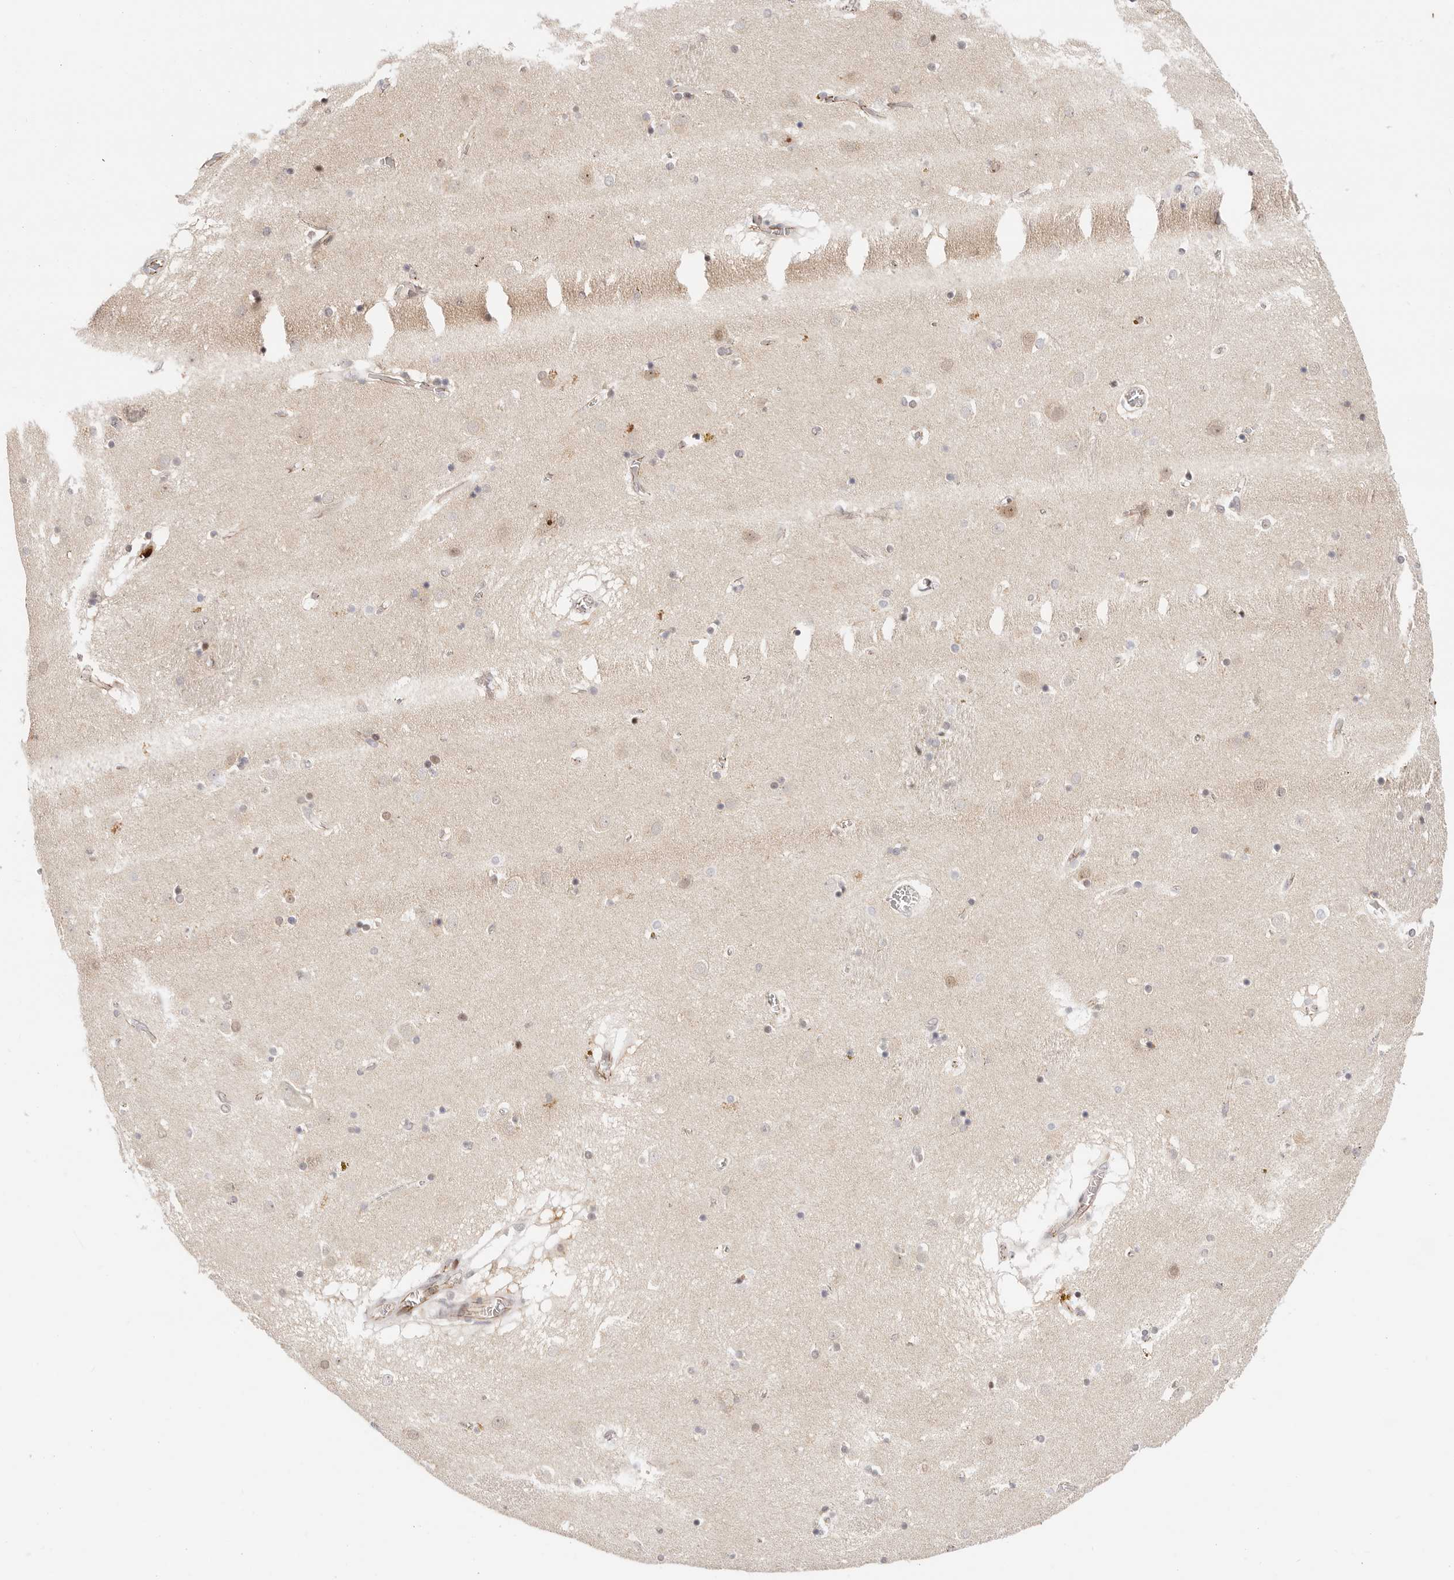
{"staining": {"intensity": "weak", "quantity": "<25%", "location": "nuclear"}, "tissue": "caudate", "cell_type": "Glial cells", "image_type": "normal", "snomed": [{"axis": "morphology", "description": "Normal tissue, NOS"}, {"axis": "topography", "description": "Lateral ventricle wall"}], "caption": "Immunohistochemistry of unremarkable caudate demonstrates no staining in glial cells. (DAB immunohistochemistry (IHC), high magnification).", "gene": "AFDN", "patient": {"sex": "male", "age": 70}}